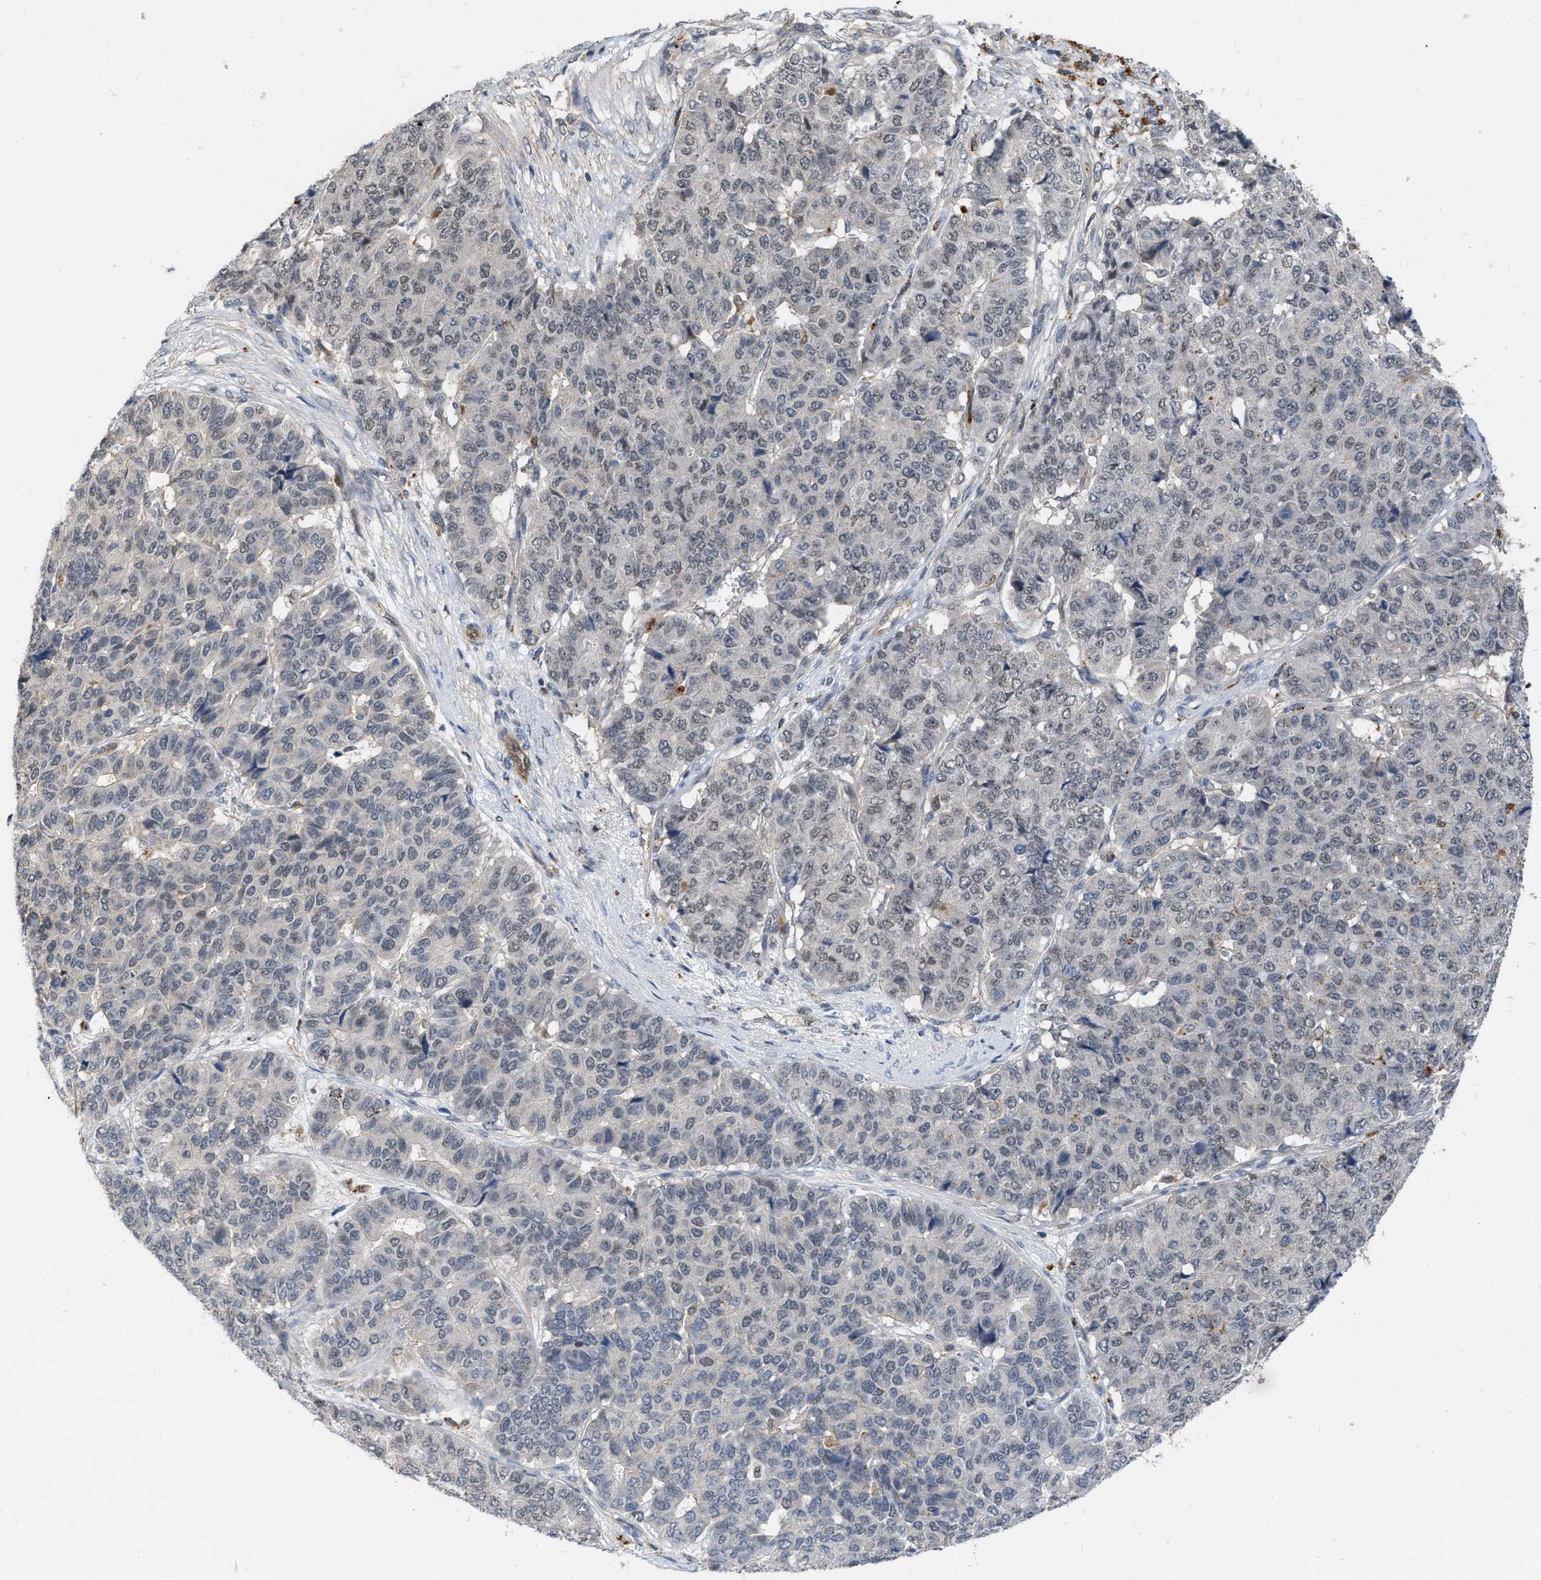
{"staining": {"intensity": "negative", "quantity": "none", "location": "none"}, "tissue": "pancreatic cancer", "cell_type": "Tumor cells", "image_type": "cancer", "snomed": [{"axis": "morphology", "description": "Adenocarcinoma, NOS"}, {"axis": "topography", "description": "Pancreas"}], "caption": "The photomicrograph exhibits no significant staining in tumor cells of pancreatic cancer (adenocarcinoma).", "gene": "NAPEPLD", "patient": {"sex": "male", "age": 50}}